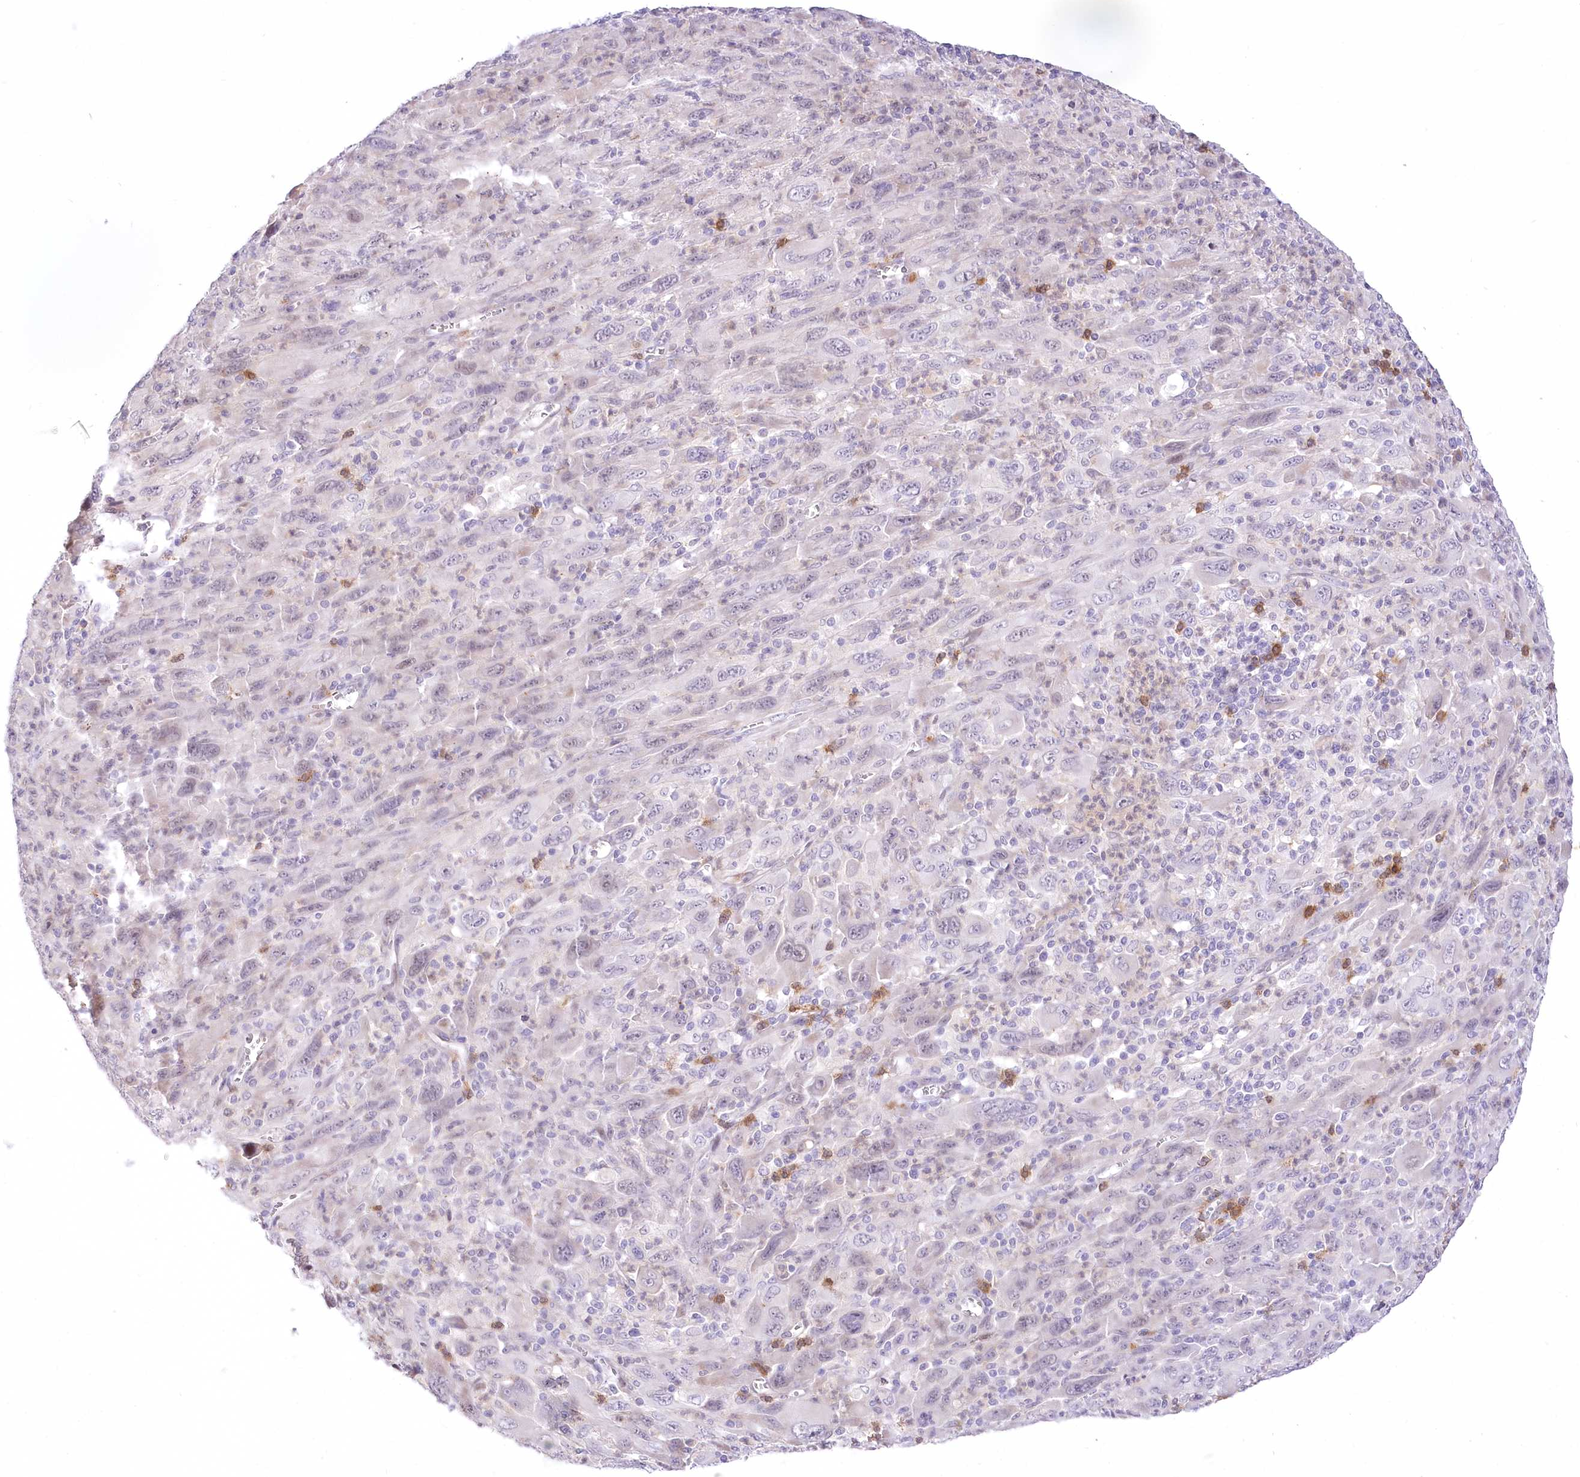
{"staining": {"intensity": "negative", "quantity": "none", "location": "none"}, "tissue": "melanoma", "cell_type": "Tumor cells", "image_type": "cancer", "snomed": [{"axis": "morphology", "description": "Malignant melanoma, Metastatic site"}, {"axis": "topography", "description": "Skin"}], "caption": "There is no significant staining in tumor cells of melanoma. Brightfield microscopy of IHC stained with DAB (brown) and hematoxylin (blue), captured at high magnification.", "gene": "BEND7", "patient": {"sex": "female", "age": 56}}